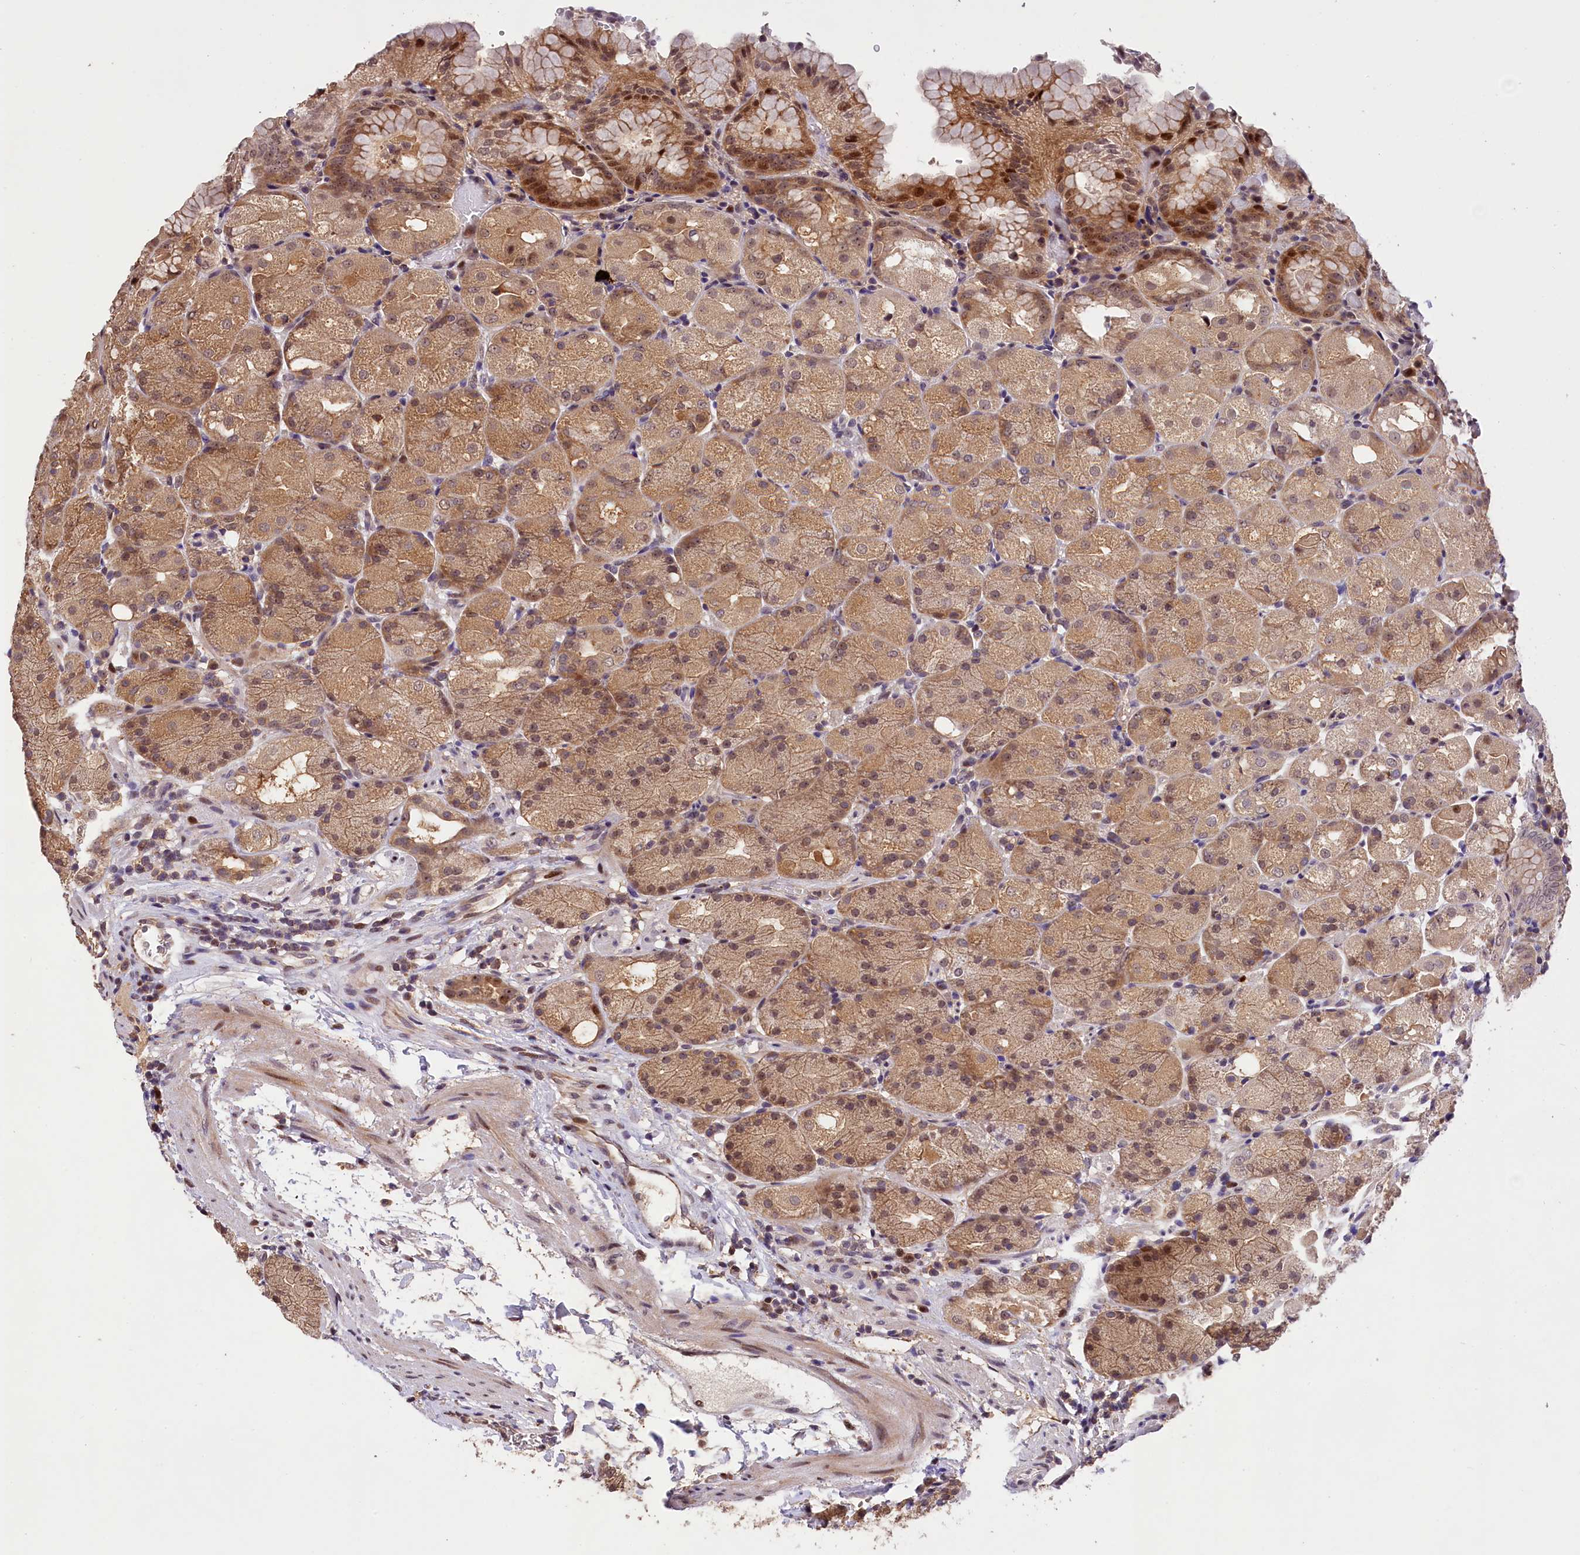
{"staining": {"intensity": "strong", "quantity": "25%-75%", "location": "cytoplasmic/membranous,nuclear"}, "tissue": "stomach", "cell_type": "Glandular cells", "image_type": "normal", "snomed": [{"axis": "morphology", "description": "Normal tissue, NOS"}, {"axis": "topography", "description": "Stomach, upper"}, {"axis": "topography", "description": "Stomach, lower"}], "caption": "IHC photomicrograph of normal stomach stained for a protein (brown), which displays high levels of strong cytoplasmic/membranous,nuclear expression in about 25%-75% of glandular cells.", "gene": "PHAF1", "patient": {"sex": "male", "age": 62}}